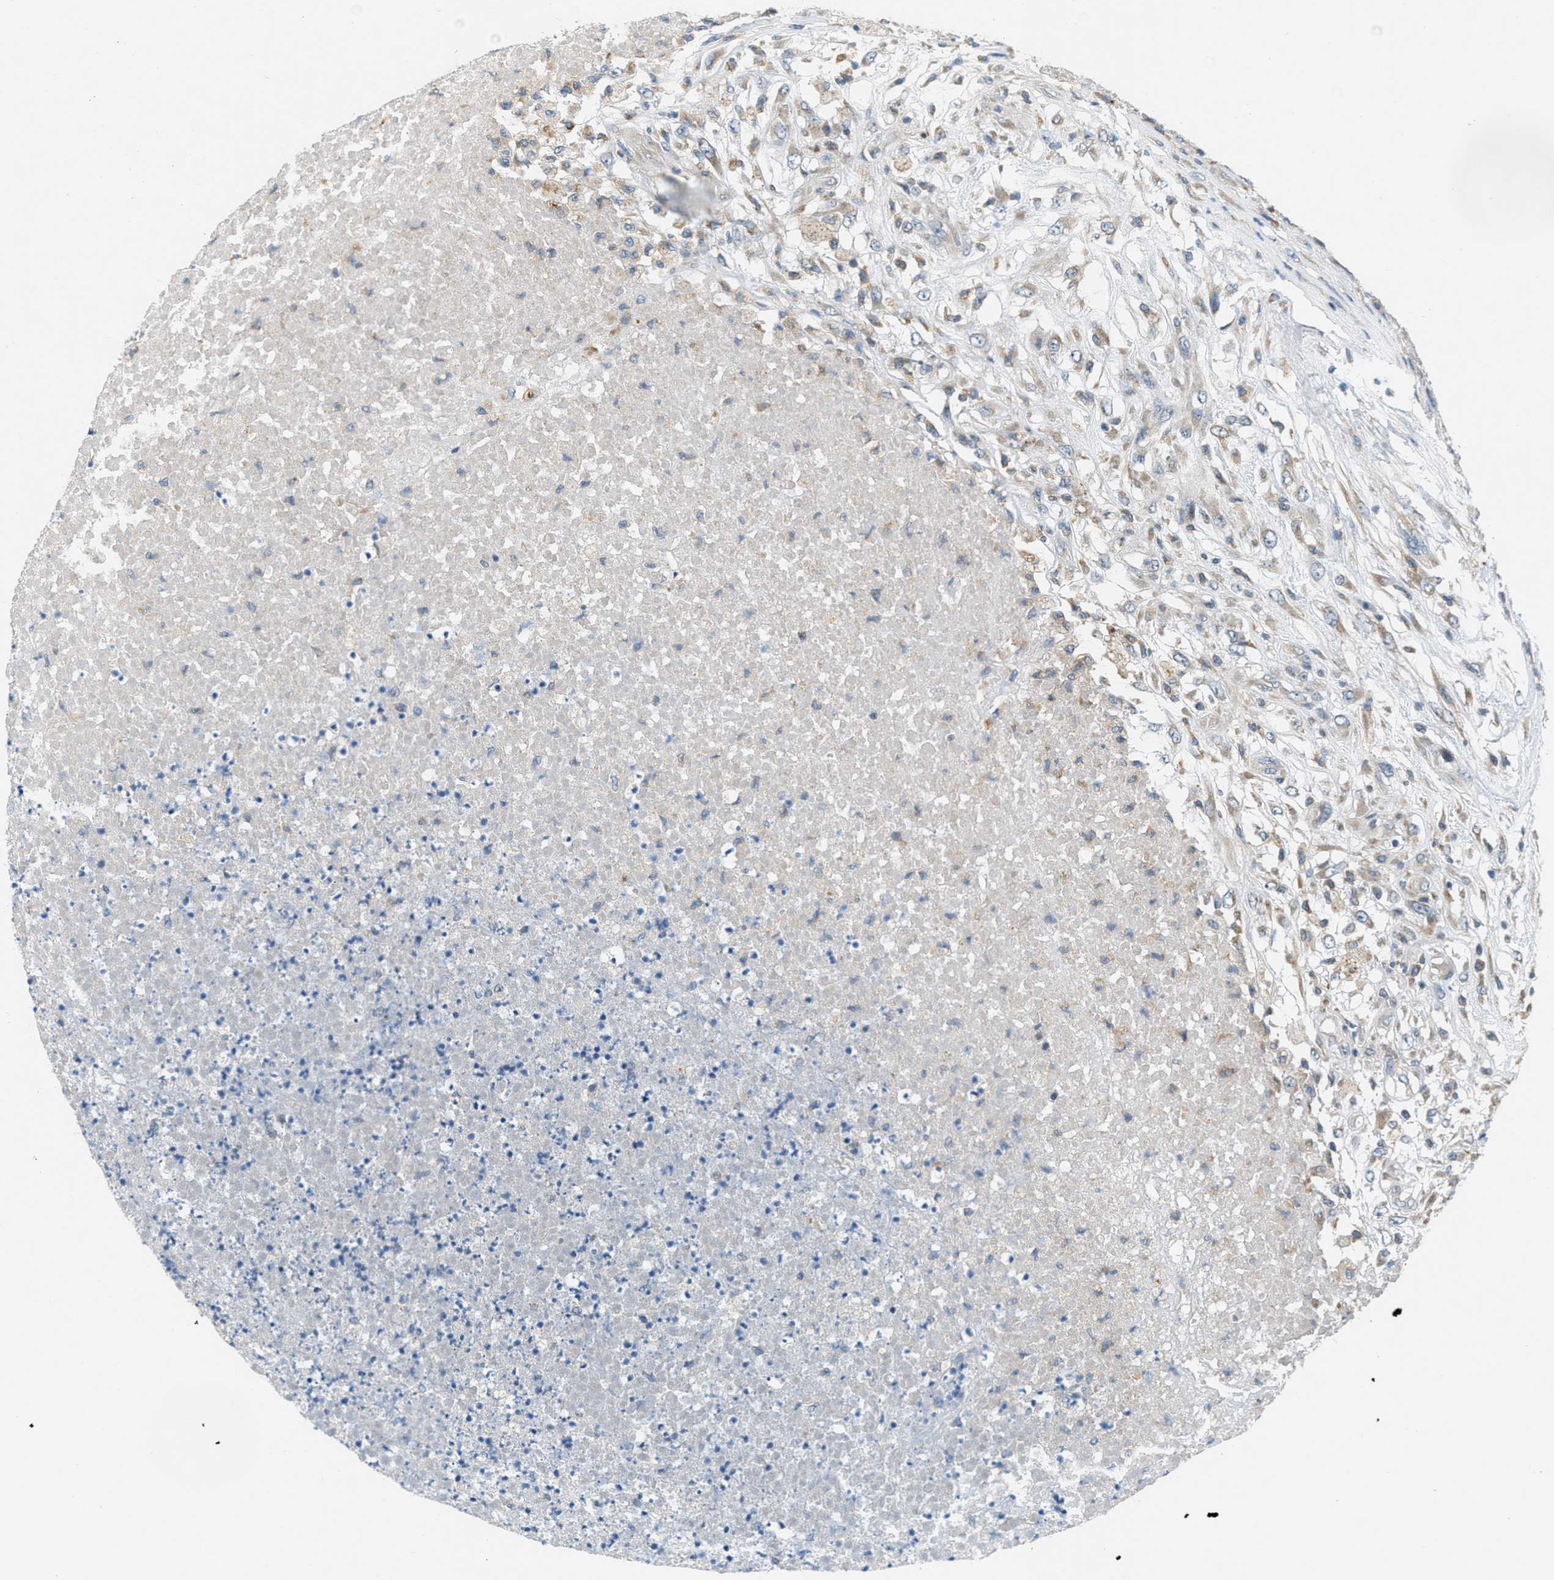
{"staining": {"intensity": "weak", "quantity": "25%-75%", "location": "cytoplasmic/membranous"}, "tissue": "testis cancer", "cell_type": "Tumor cells", "image_type": "cancer", "snomed": [{"axis": "morphology", "description": "Seminoma, NOS"}, {"axis": "topography", "description": "Testis"}], "caption": "DAB (3,3'-diaminobenzidine) immunohistochemical staining of human testis cancer exhibits weak cytoplasmic/membranous protein staining in approximately 25%-75% of tumor cells. Immunohistochemistry stains the protein in brown and the nuclei are stained blue.", "gene": "SIGMAR1", "patient": {"sex": "male", "age": 59}}